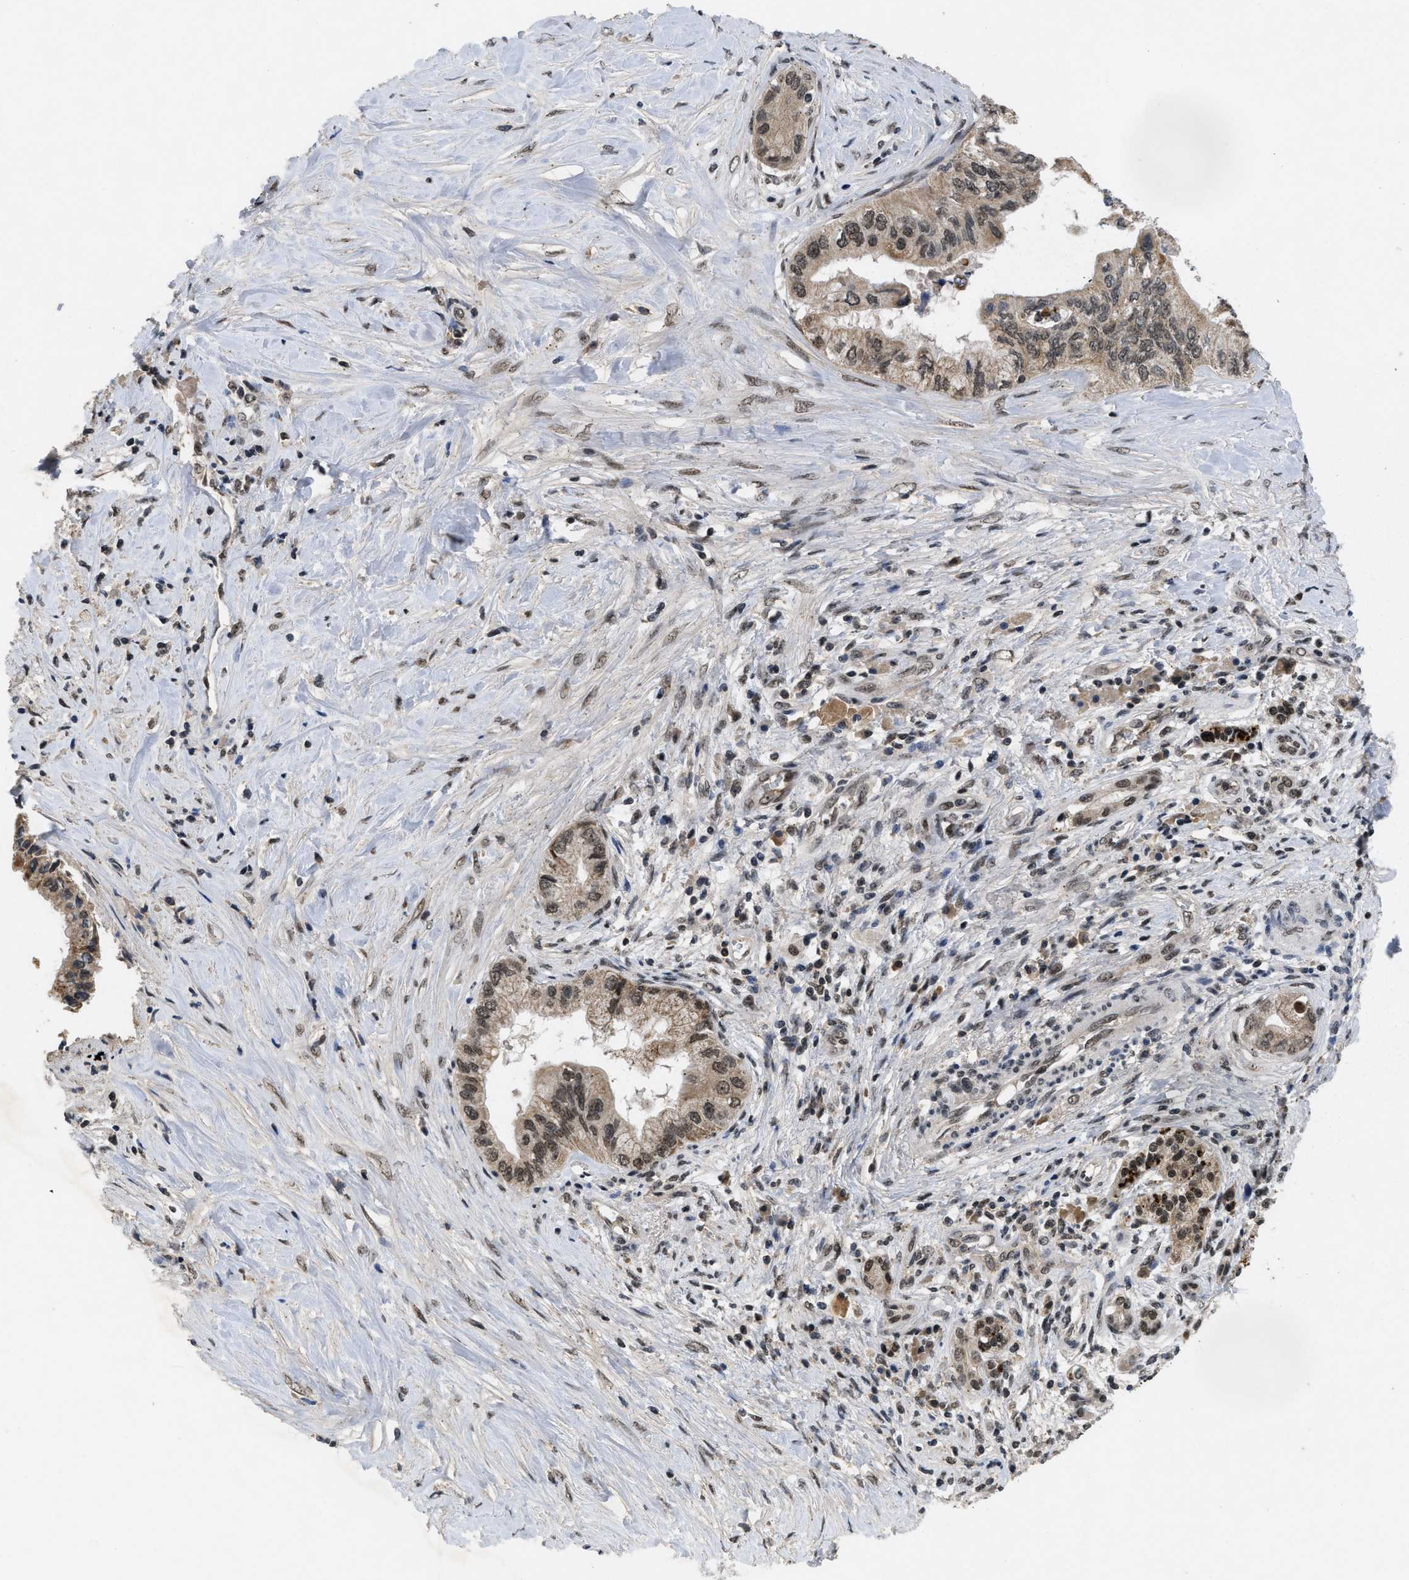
{"staining": {"intensity": "moderate", "quantity": ">75%", "location": "cytoplasmic/membranous,nuclear"}, "tissue": "pancreatic cancer", "cell_type": "Tumor cells", "image_type": "cancer", "snomed": [{"axis": "morphology", "description": "Adenocarcinoma, NOS"}, {"axis": "topography", "description": "Pancreas"}], "caption": "Immunohistochemistry (IHC) of human adenocarcinoma (pancreatic) exhibits medium levels of moderate cytoplasmic/membranous and nuclear expression in approximately >75% of tumor cells.", "gene": "ZNF346", "patient": {"sex": "female", "age": 73}}